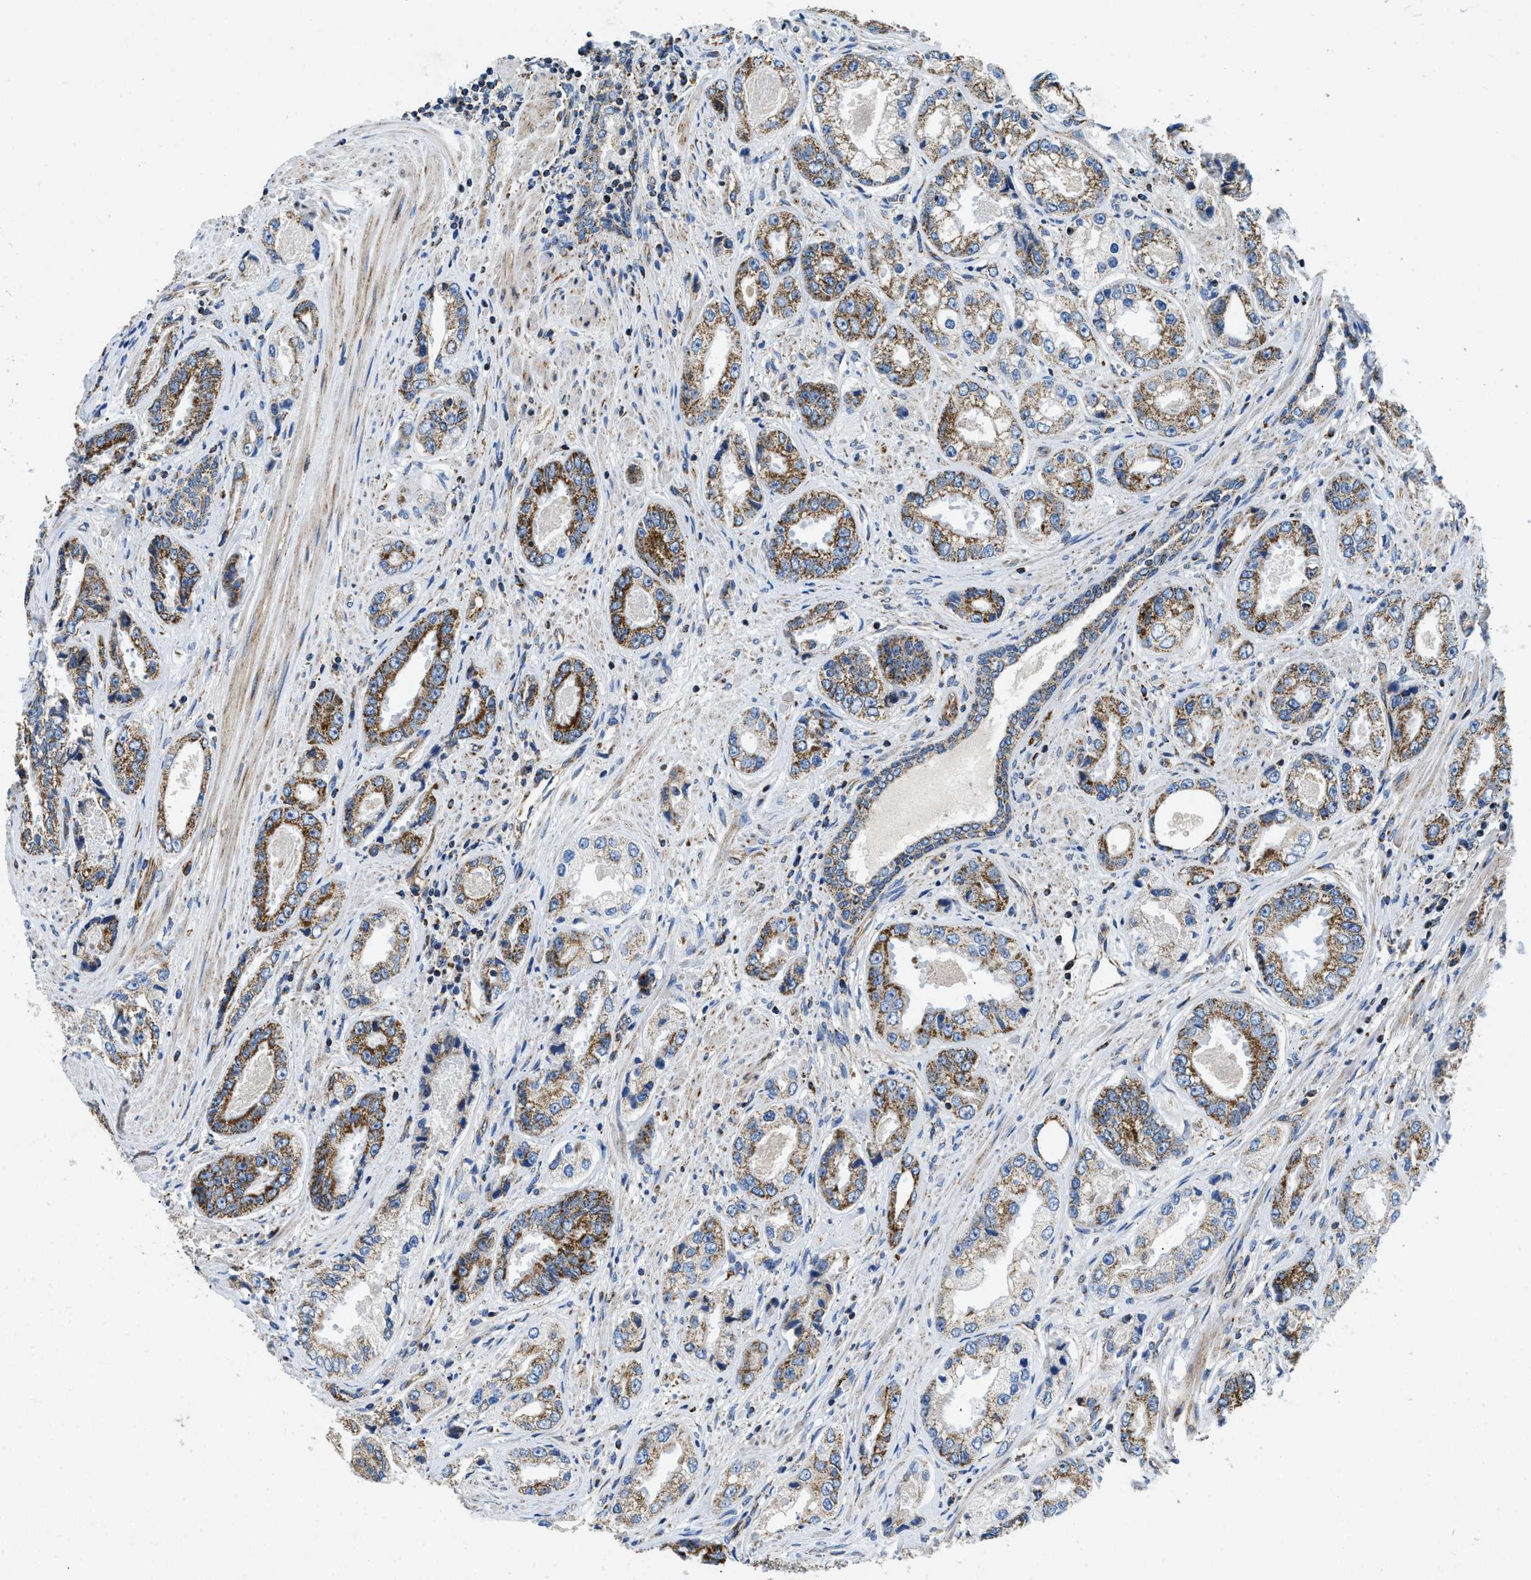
{"staining": {"intensity": "moderate", "quantity": ">75%", "location": "cytoplasmic/membranous"}, "tissue": "prostate cancer", "cell_type": "Tumor cells", "image_type": "cancer", "snomed": [{"axis": "morphology", "description": "Adenocarcinoma, High grade"}, {"axis": "topography", "description": "Prostate"}], "caption": "Prostate cancer stained with DAB immunohistochemistry (IHC) shows medium levels of moderate cytoplasmic/membranous positivity in approximately >75% of tumor cells. Nuclei are stained in blue.", "gene": "STK33", "patient": {"sex": "male", "age": 61}}